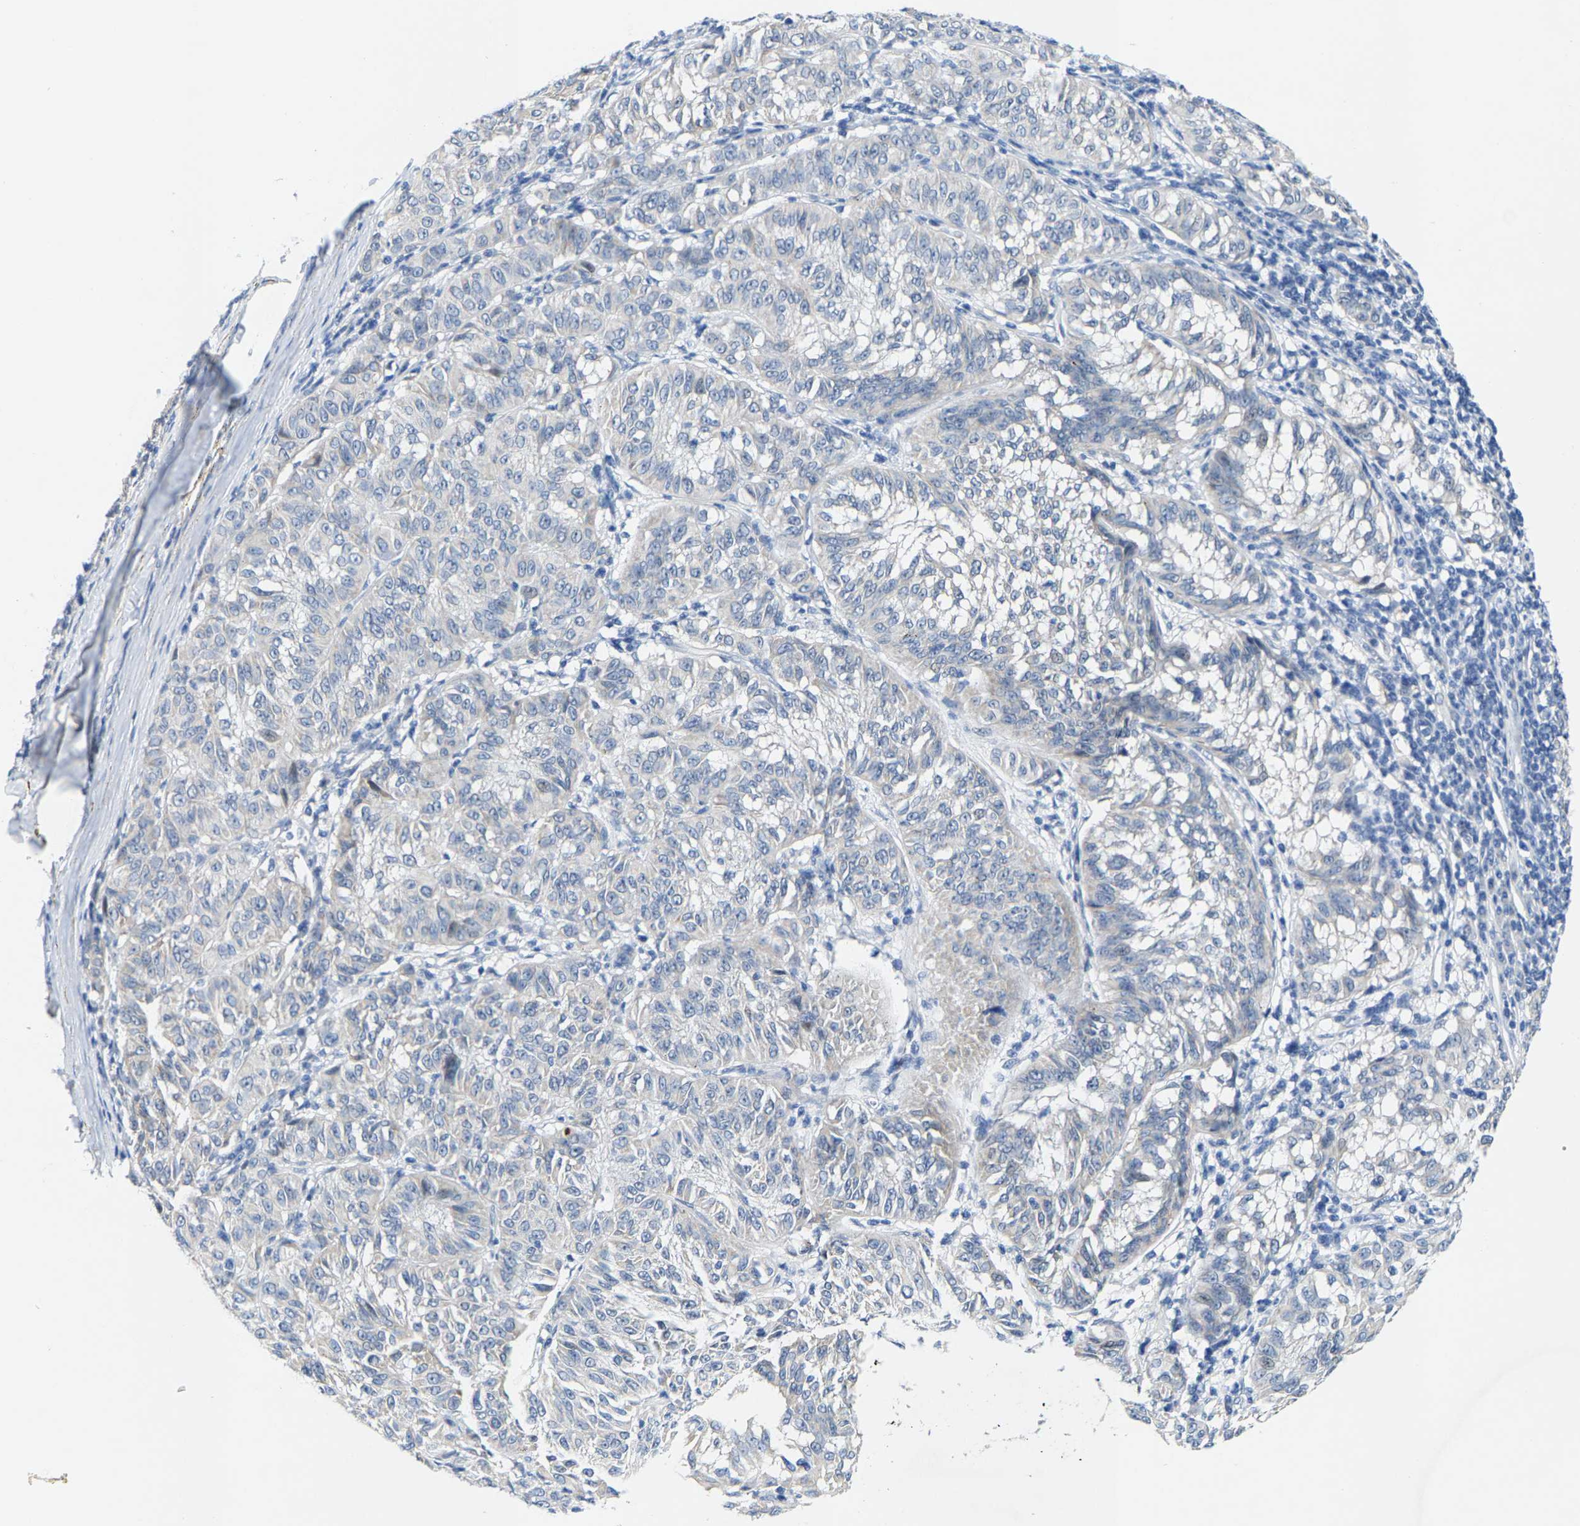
{"staining": {"intensity": "negative", "quantity": "none", "location": "none"}, "tissue": "melanoma", "cell_type": "Tumor cells", "image_type": "cancer", "snomed": [{"axis": "morphology", "description": "Malignant melanoma, NOS"}, {"axis": "topography", "description": "Skin"}], "caption": "A high-resolution image shows immunohistochemistry (IHC) staining of melanoma, which shows no significant expression in tumor cells. (DAB immunohistochemistry visualized using brightfield microscopy, high magnification).", "gene": "KLHL1", "patient": {"sex": "female", "age": 72}}